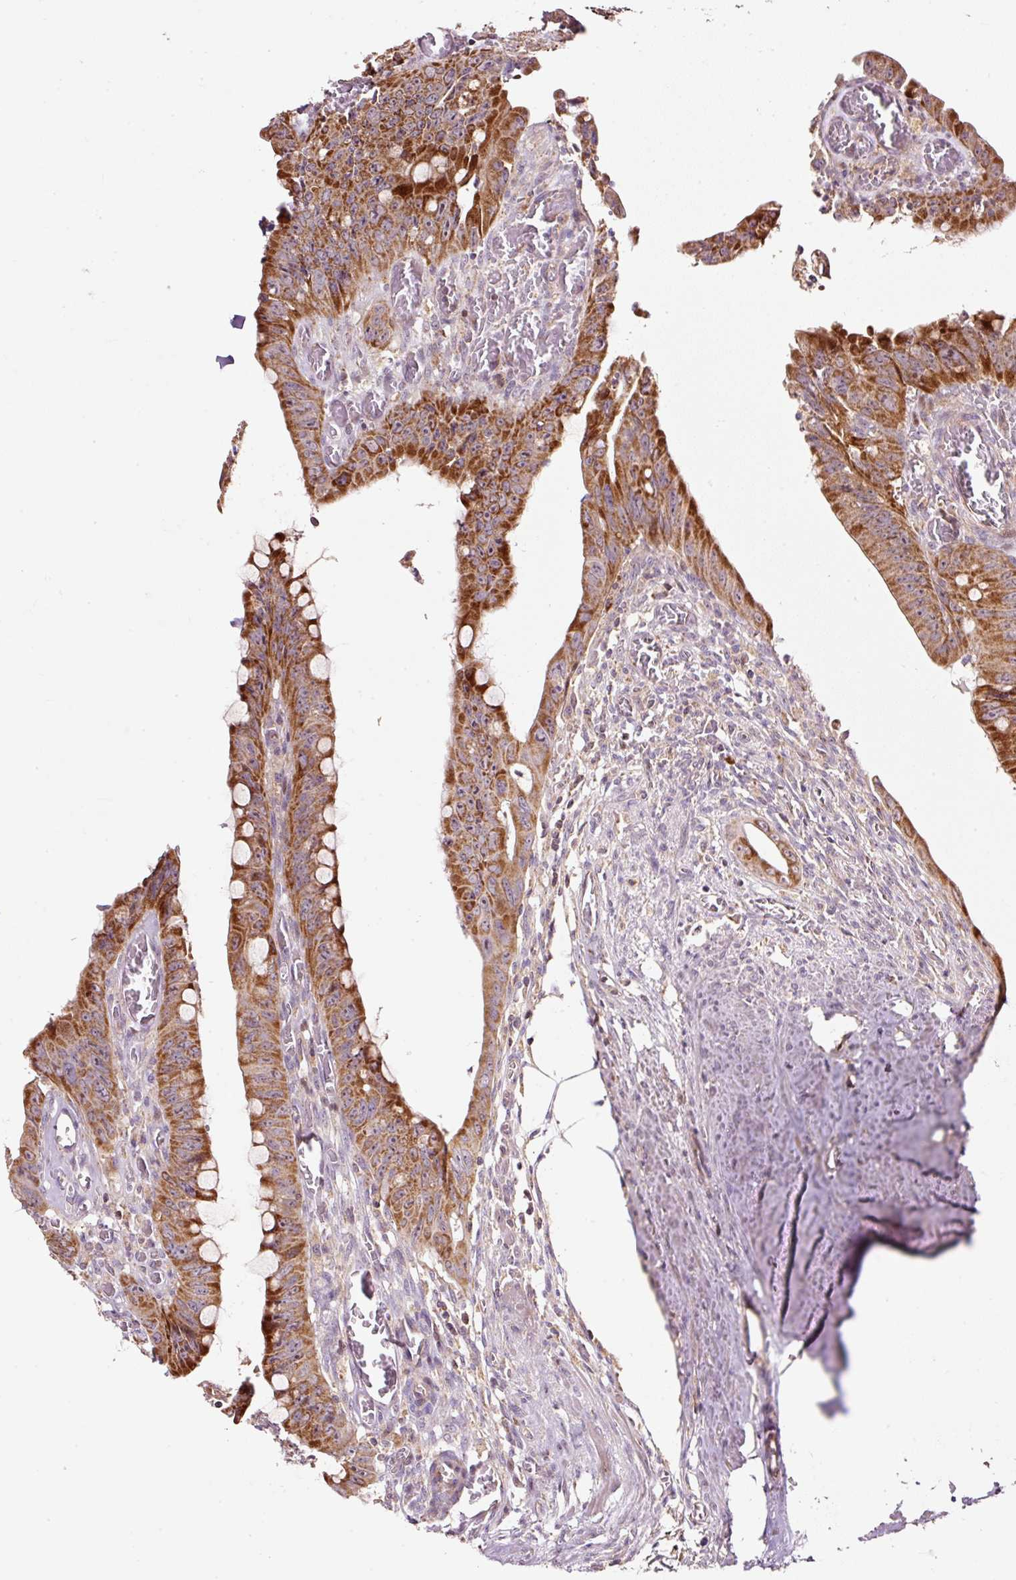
{"staining": {"intensity": "strong", "quantity": ">75%", "location": "cytoplasmic/membranous"}, "tissue": "colorectal cancer", "cell_type": "Tumor cells", "image_type": "cancer", "snomed": [{"axis": "morphology", "description": "Adenocarcinoma, NOS"}, {"axis": "topography", "description": "Rectum"}], "caption": "Colorectal cancer (adenocarcinoma) stained for a protein (brown) demonstrates strong cytoplasmic/membranous positive expression in about >75% of tumor cells.", "gene": "BOLA3", "patient": {"sex": "male", "age": 78}}